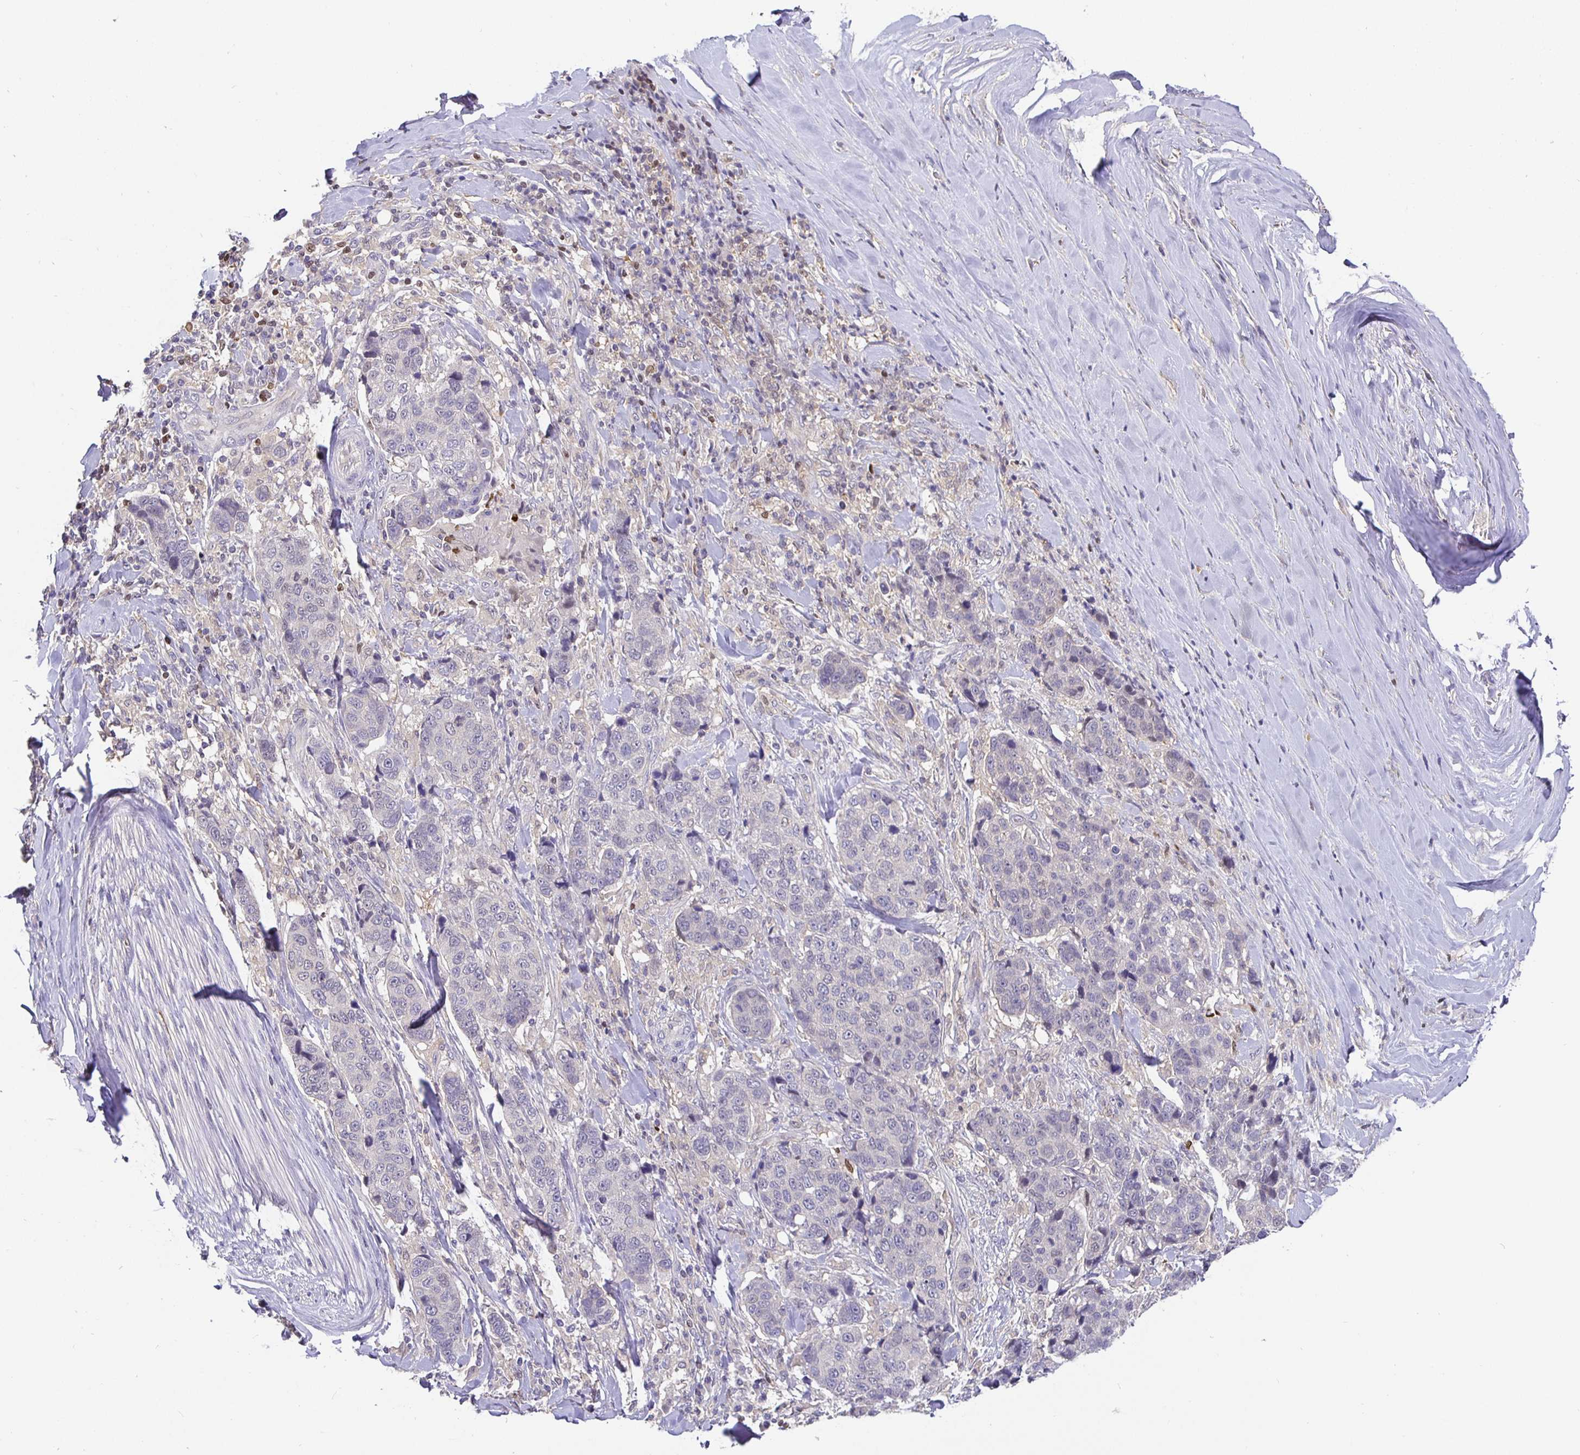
{"staining": {"intensity": "negative", "quantity": "none", "location": "none"}, "tissue": "lung cancer", "cell_type": "Tumor cells", "image_type": "cancer", "snomed": [{"axis": "morphology", "description": "Squamous cell carcinoma, NOS"}, {"axis": "topography", "description": "Lymph node"}, {"axis": "topography", "description": "Lung"}], "caption": "Immunohistochemical staining of human lung squamous cell carcinoma displays no significant staining in tumor cells.", "gene": "SATB1", "patient": {"sex": "male", "age": 61}}